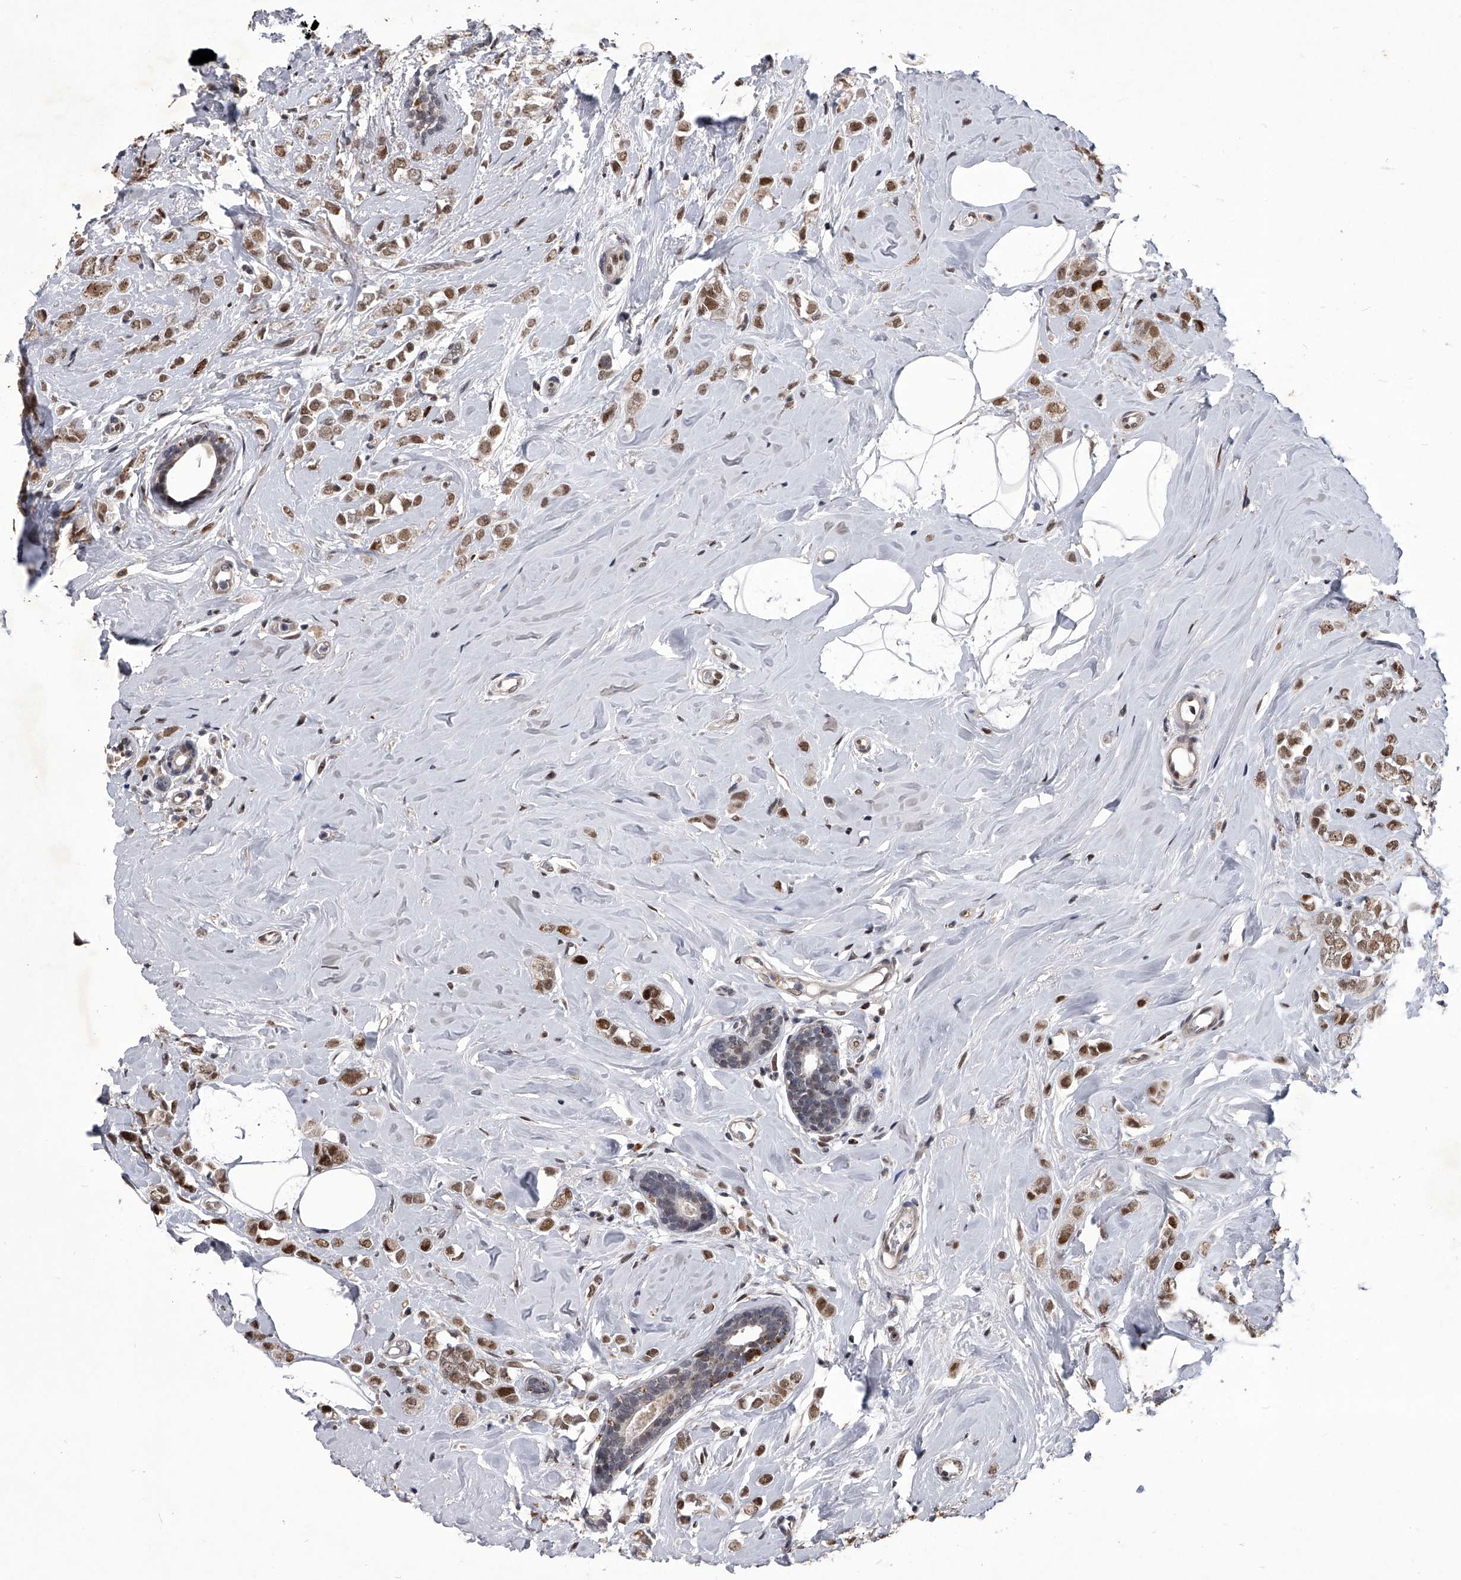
{"staining": {"intensity": "moderate", "quantity": ">75%", "location": "nuclear"}, "tissue": "breast cancer", "cell_type": "Tumor cells", "image_type": "cancer", "snomed": [{"axis": "morphology", "description": "Lobular carcinoma"}, {"axis": "topography", "description": "Breast"}], "caption": "A high-resolution photomicrograph shows IHC staining of breast lobular carcinoma, which shows moderate nuclear positivity in about >75% of tumor cells.", "gene": "CMTR1", "patient": {"sex": "female", "age": 47}}